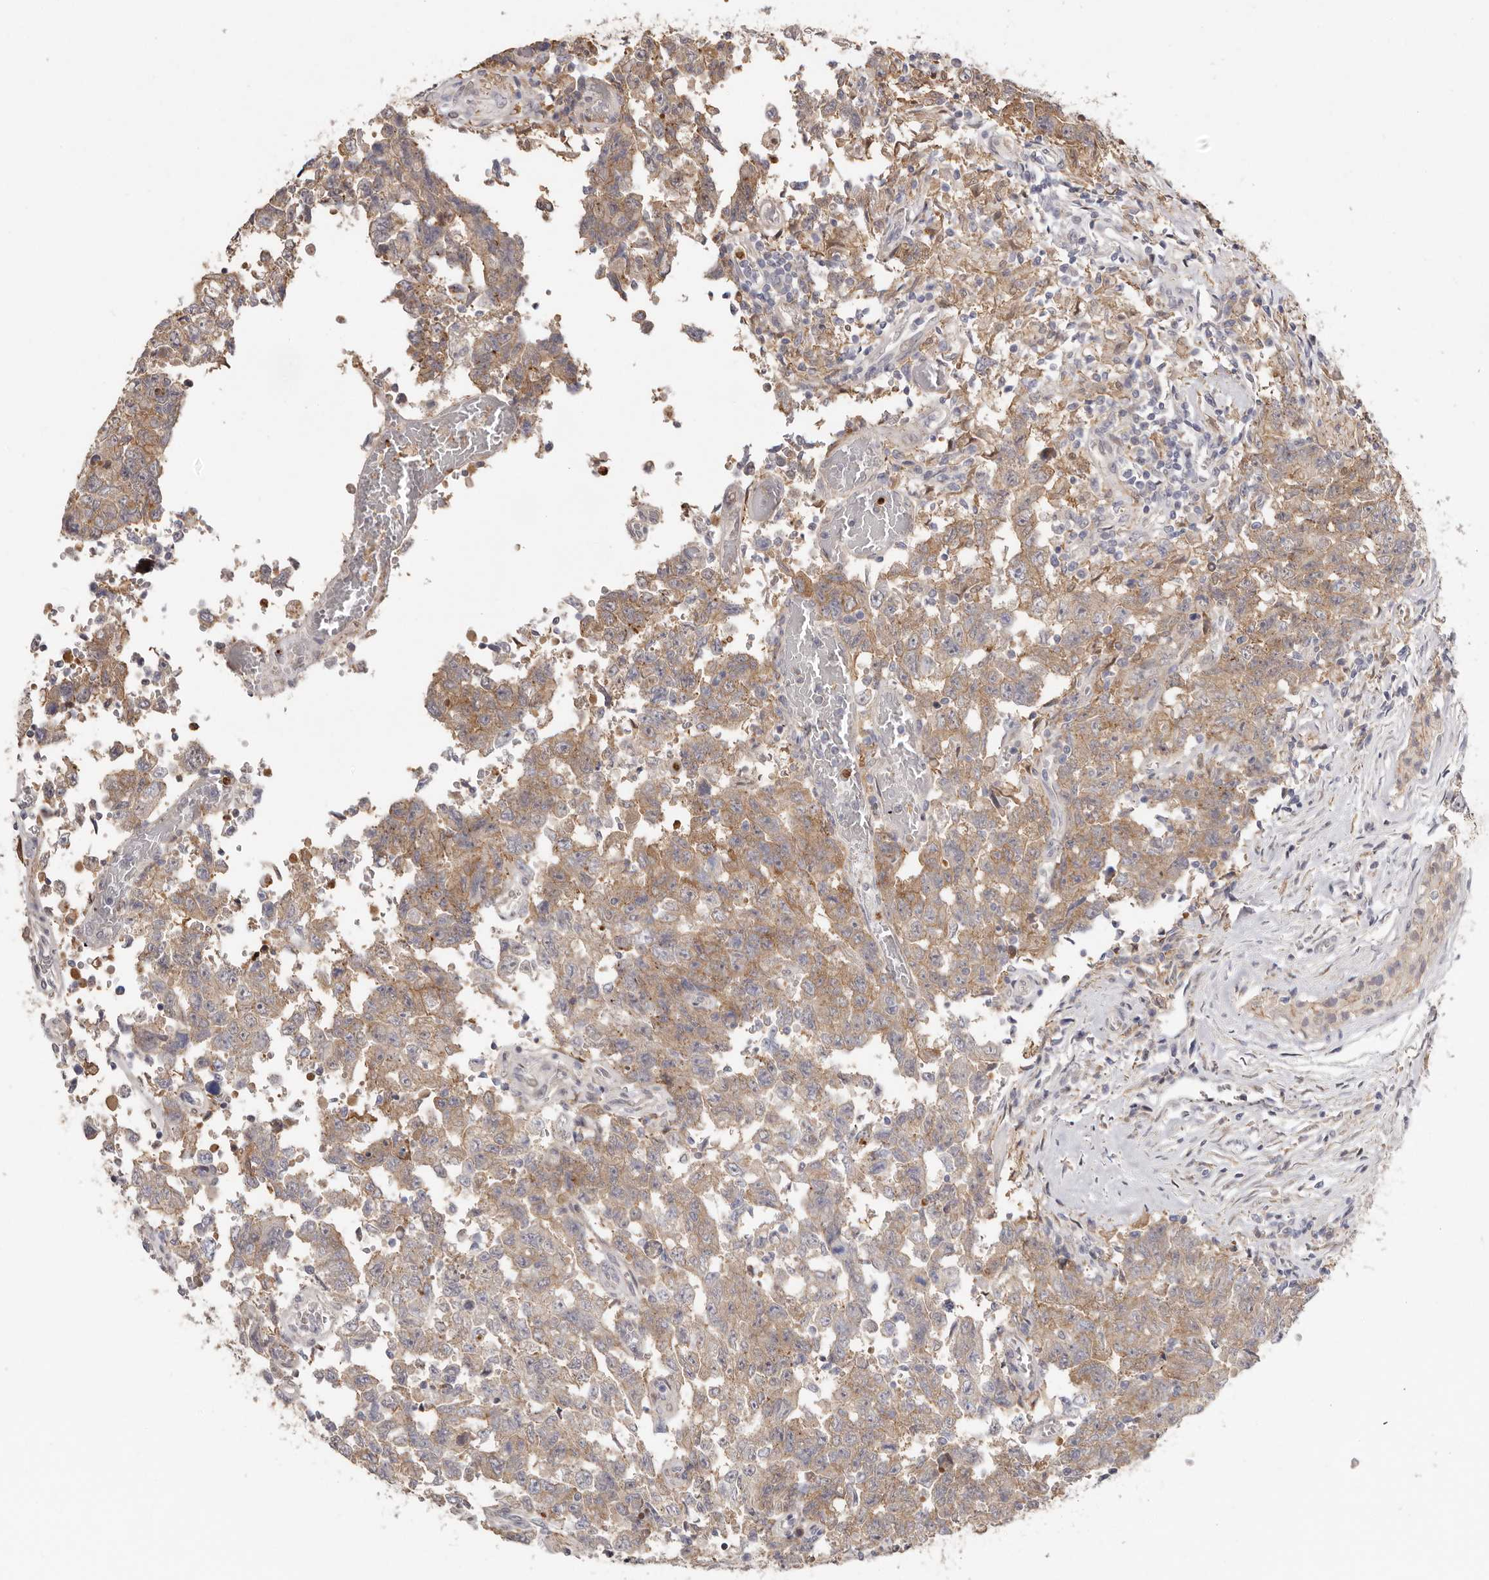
{"staining": {"intensity": "moderate", "quantity": ">75%", "location": "cytoplasmic/membranous"}, "tissue": "testis cancer", "cell_type": "Tumor cells", "image_type": "cancer", "snomed": [{"axis": "morphology", "description": "Carcinoma, Embryonal, NOS"}, {"axis": "topography", "description": "Testis"}], "caption": "IHC staining of testis cancer, which reveals medium levels of moderate cytoplasmic/membranous staining in about >75% of tumor cells indicating moderate cytoplasmic/membranous protein expression. The staining was performed using DAB (brown) for protein detection and nuclei were counterstained in hematoxylin (blue).", "gene": "MSRB2", "patient": {"sex": "male", "age": 26}}